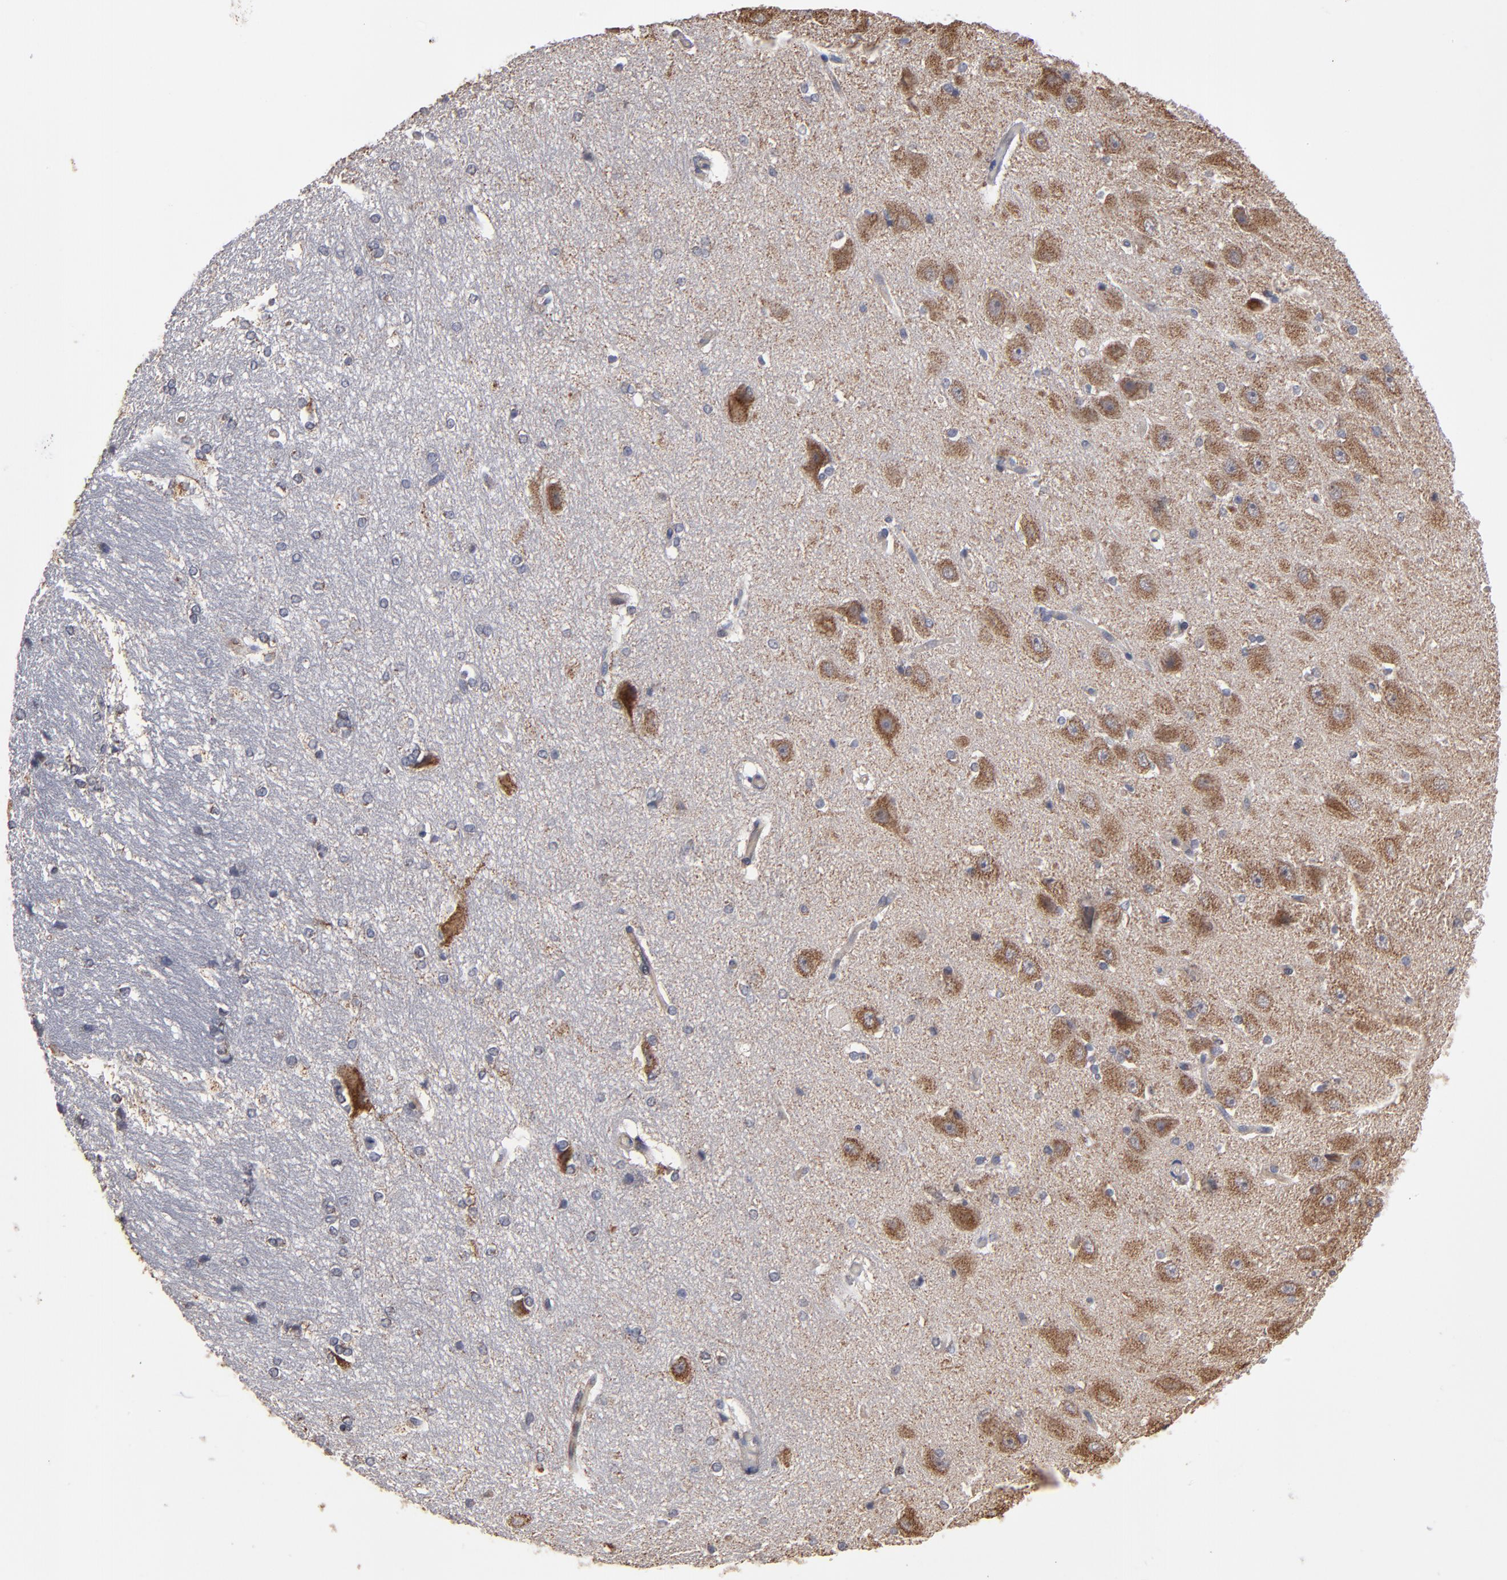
{"staining": {"intensity": "negative", "quantity": "none", "location": "none"}, "tissue": "hippocampus", "cell_type": "Glial cells", "image_type": "normal", "snomed": [{"axis": "morphology", "description": "Normal tissue, NOS"}, {"axis": "topography", "description": "Hippocampus"}], "caption": "High power microscopy micrograph of an IHC photomicrograph of unremarkable hippocampus, revealing no significant positivity in glial cells. (Stains: DAB (3,3'-diaminobenzidine) immunohistochemistry with hematoxylin counter stain, Microscopy: brightfield microscopy at high magnification).", "gene": "MIPOL1", "patient": {"sex": "female", "age": 19}}